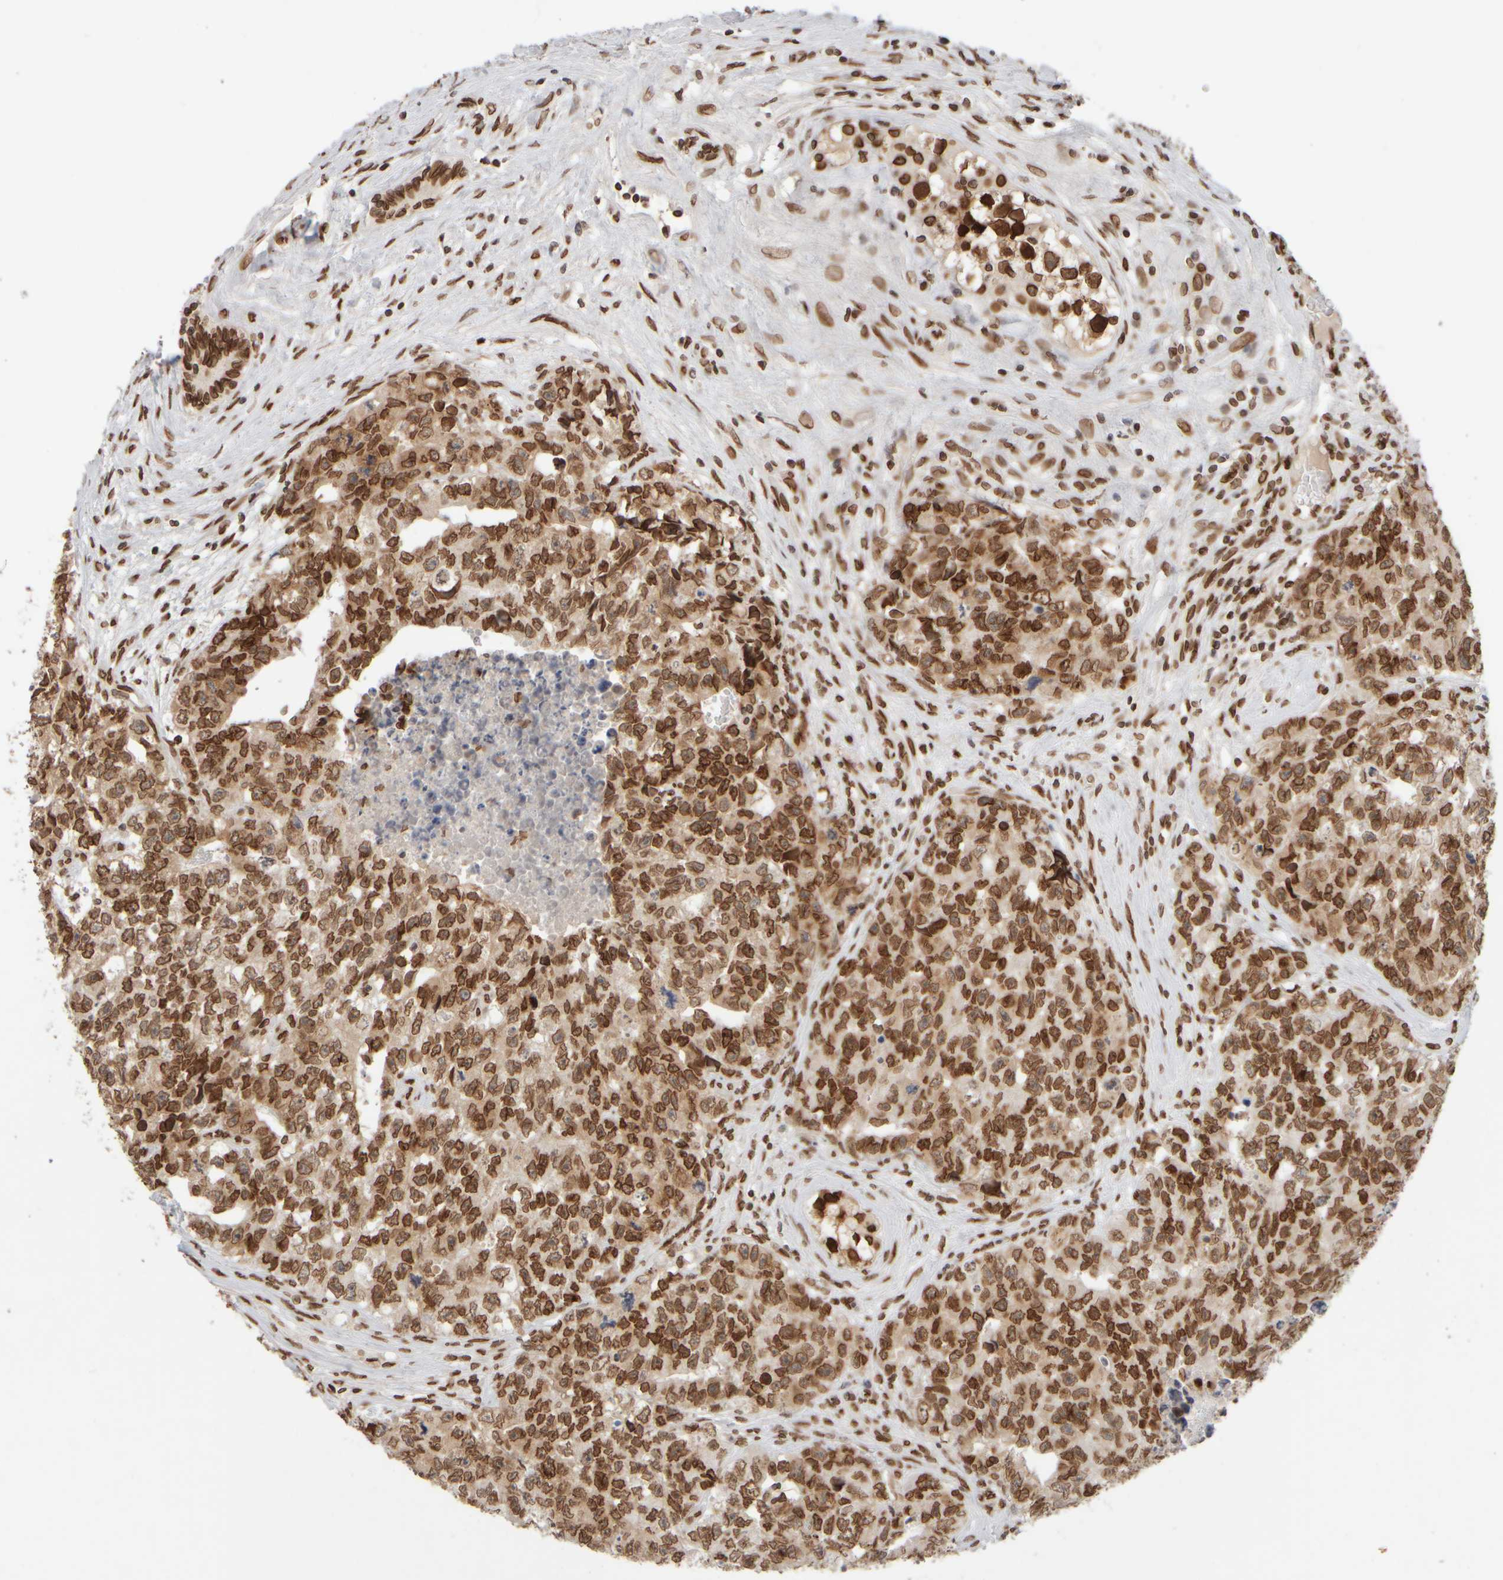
{"staining": {"intensity": "strong", "quantity": ">75%", "location": "cytoplasmic/membranous,nuclear"}, "tissue": "testis cancer", "cell_type": "Tumor cells", "image_type": "cancer", "snomed": [{"axis": "morphology", "description": "Carcinoma, Embryonal, NOS"}, {"axis": "topography", "description": "Testis"}], "caption": "A brown stain labels strong cytoplasmic/membranous and nuclear expression of a protein in embryonal carcinoma (testis) tumor cells.", "gene": "ZC3HC1", "patient": {"sex": "male", "age": 28}}